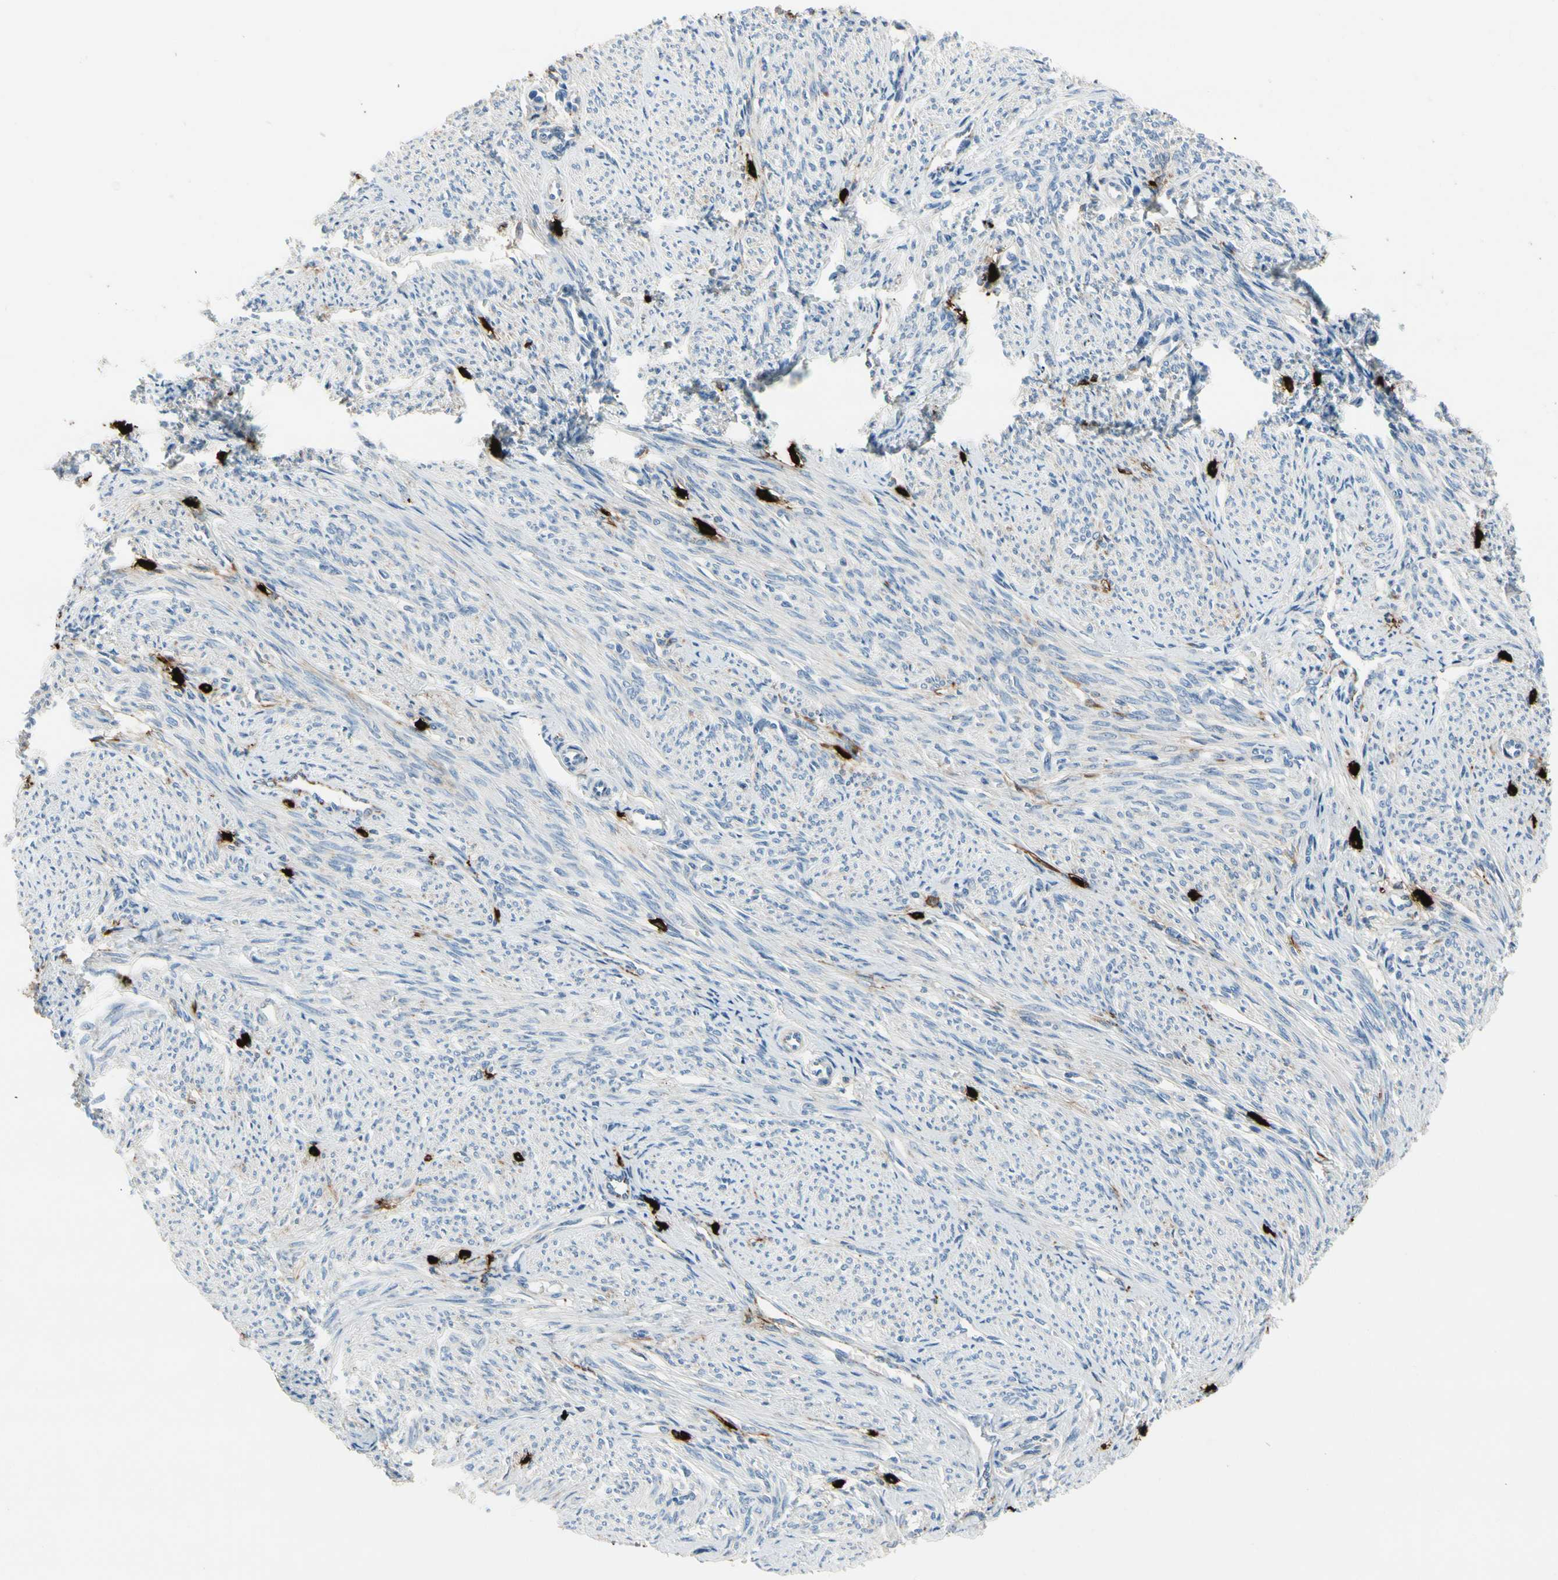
{"staining": {"intensity": "negative", "quantity": "none", "location": "none"}, "tissue": "smooth muscle", "cell_type": "Smooth muscle cells", "image_type": "normal", "snomed": [{"axis": "morphology", "description": "Normal tissue, NOS"}, {"axis": "topography", "description": "Smooth muscle"}], "caption": "Smooth muscle cells show no significant protein staining in unremarkable smooth muscle. The staining was performed using DAB to visualize the protein expression in brown, while the nuclei were stained in blue with hematoxylin (Magnification: 20x).", "gene": "CPA3", "patient": {"sex": "female", "age": 65}}